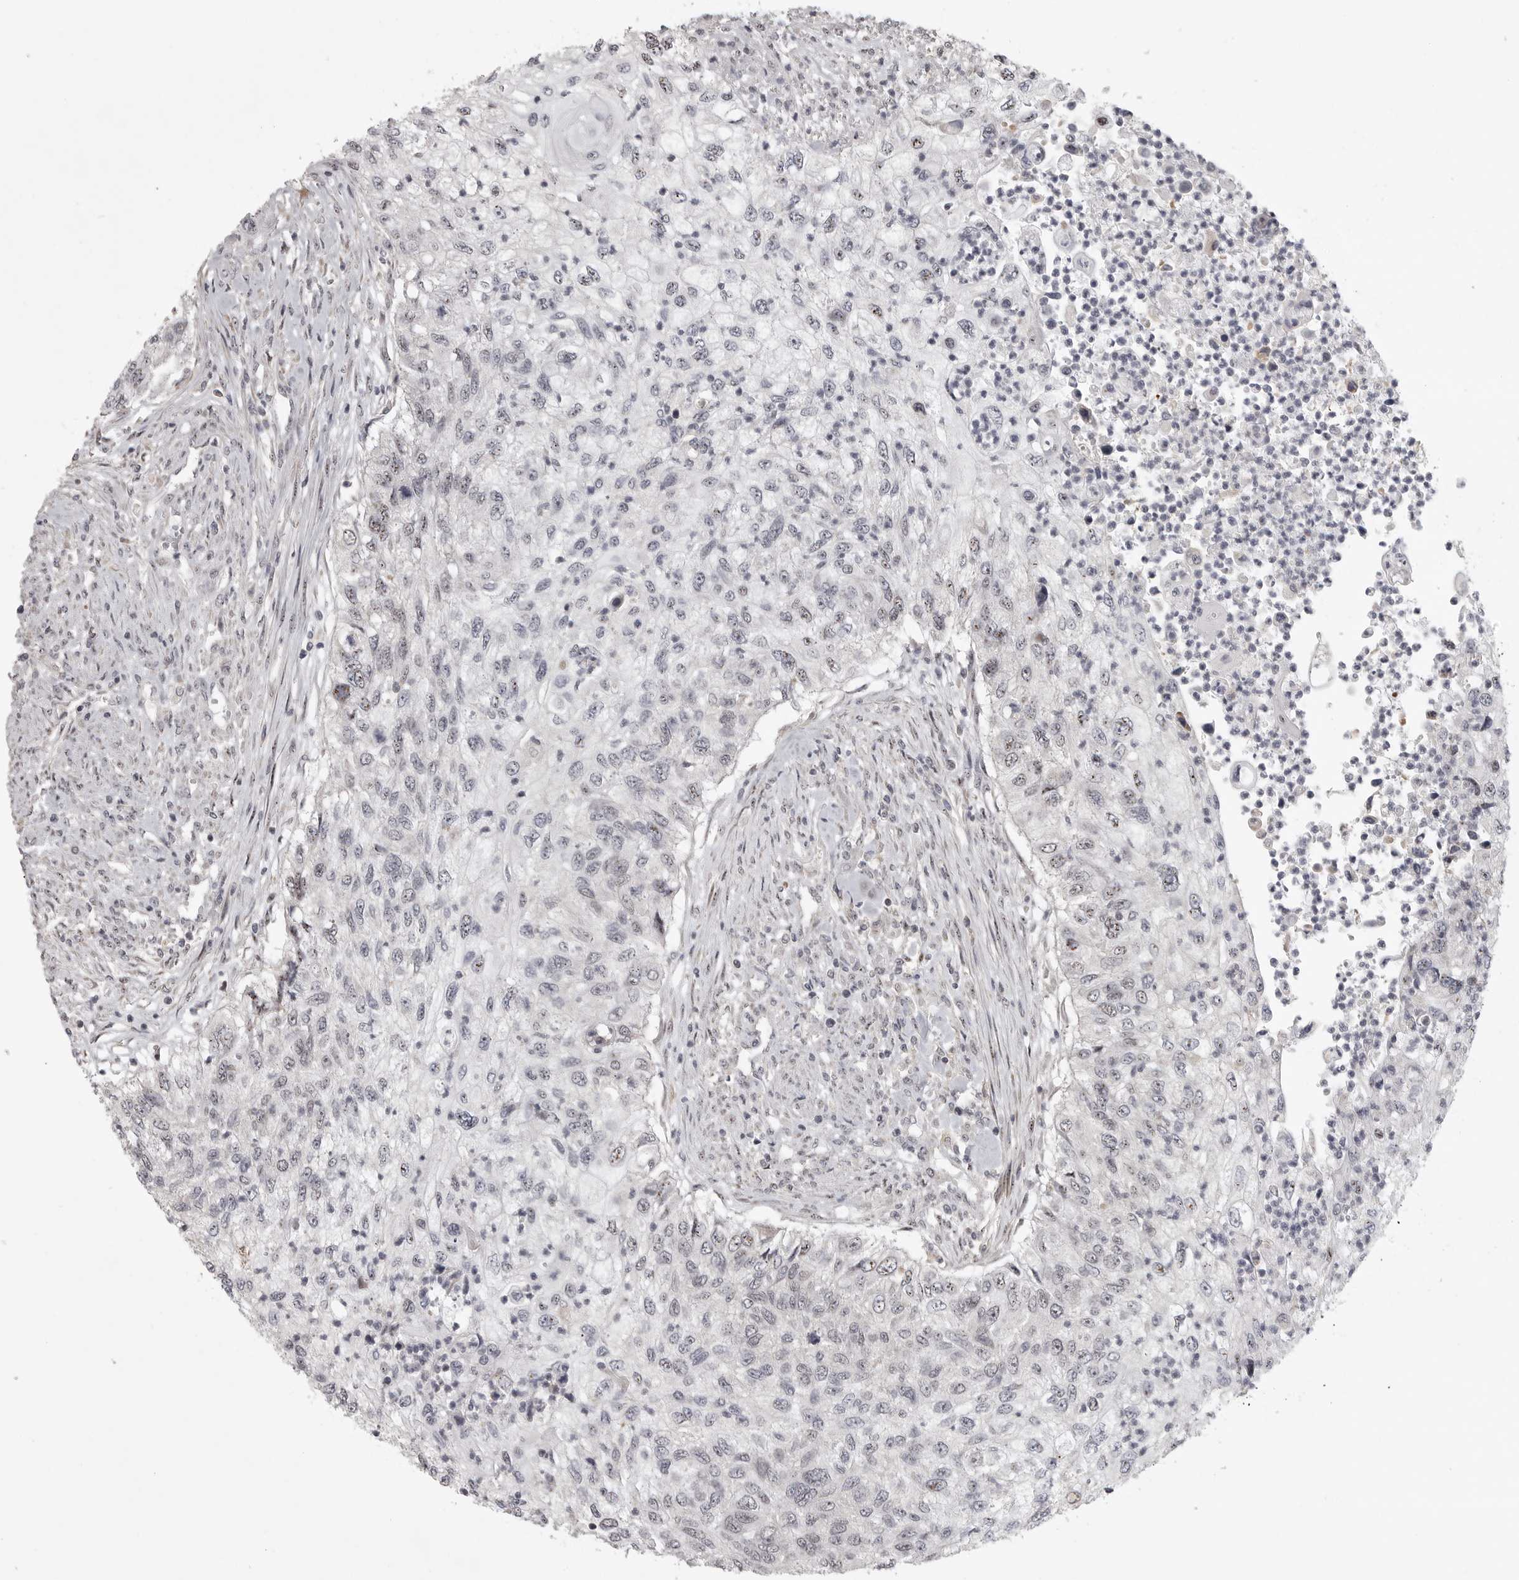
{"staining": {"intensity": "weak", "quantity": "<25%", "location": "nuclear"}, "tissue": "urothelial cancer", "cell_type": "Tumor cells", "image_type": "cancer", "snomed": [{"axis": "morphology", "description": "Urothelial carcinoma, High grade"}, {"axis": "topography", "description": "Urinary bladder"}], "caption": "The immunohistochemistry (IHC) histopathology image has no significant positivity in tumor cells of urothelial cancer tissue.", "gene": "POLE2", "patient": {"sex": "female", "age": 60}}